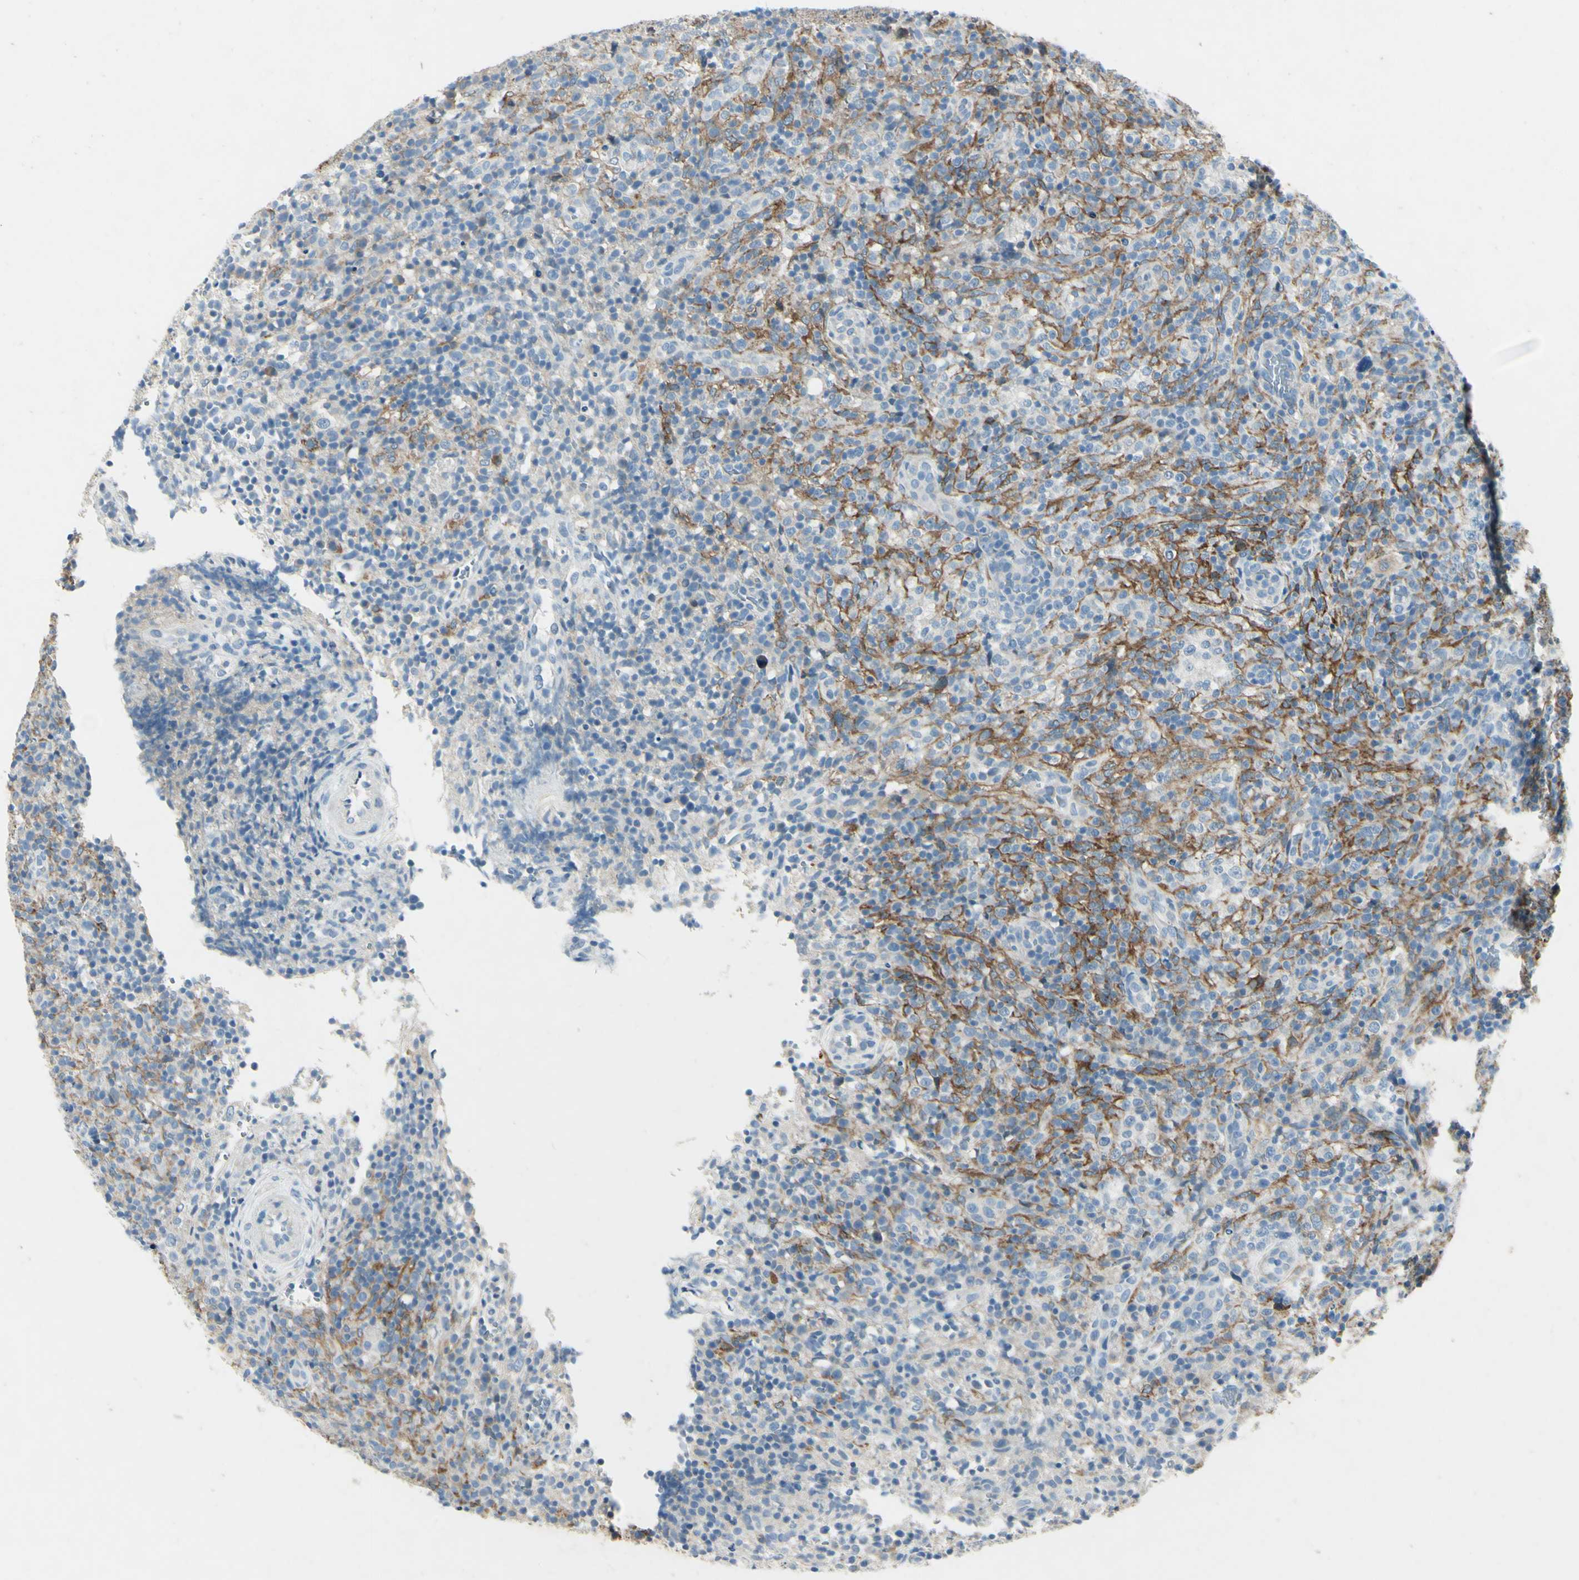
{"staining": {"intensity": "moderate", "quantity": ">75%", "location": "cytoplasmic/membranous"}, "tissue": "lymphoma", "cell_type": "Tumor cells", "image_type": "cancer", "snomed": [{"axis": "morphology", "description": "Malignant lymphoma, non-Hodgkin's type, High grade"}, {"axis": "topography", "description": "Lymph node"}], "caption": "DAB immunohistochemical staining of human high-grade malignant lymphoma, non-Hodgkin's type reveals moderate cytoplasmic/membranous protein staining in approximately >75% of tumor cells. The protein of interest is shown in brown color, while the nuclei are stained blue.", "gene": "SNAP91", "patient": {"sex": "female", "age": 76}}